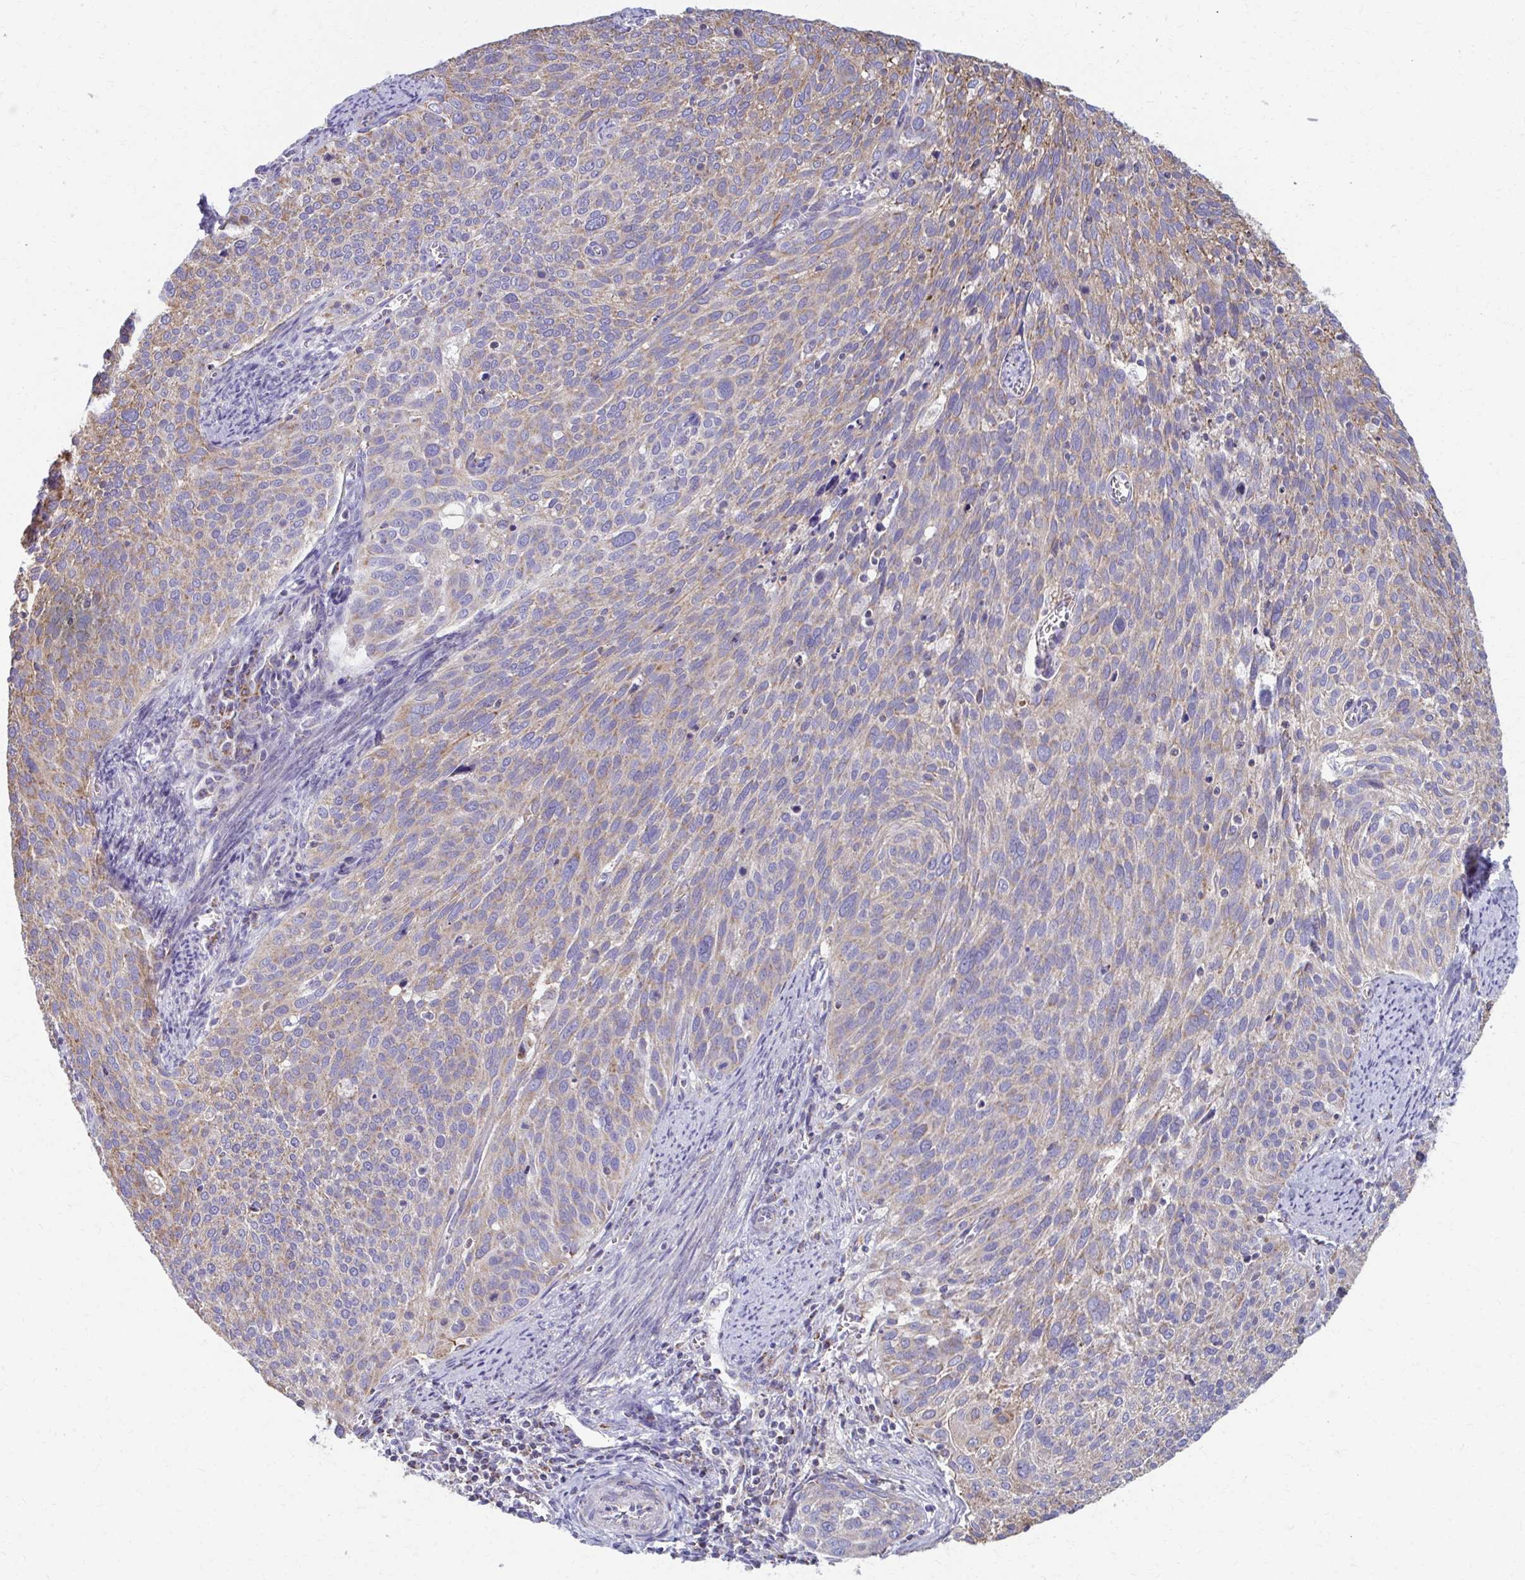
{"staining": {"intensity": "weak", "quantity": ">75%", "location": "cytoplasmic/membranous"}, "tissue": "cervical cancer", "cell_type": "Tumor cells", "image_type": "cancer", "snomed": [{"axis": "morphology", "description": "Squamous cell carcinoma, NOS"}, {"axis": "topography", "description": "Cervix"}], "caption": "The immunohistochemical stain labels weak cytoplasmic/membranous positivity in tumor cells of cervical cancer tissue.", "gene": "RCC1L", "patient": {"sex": "female", "age": 39}}